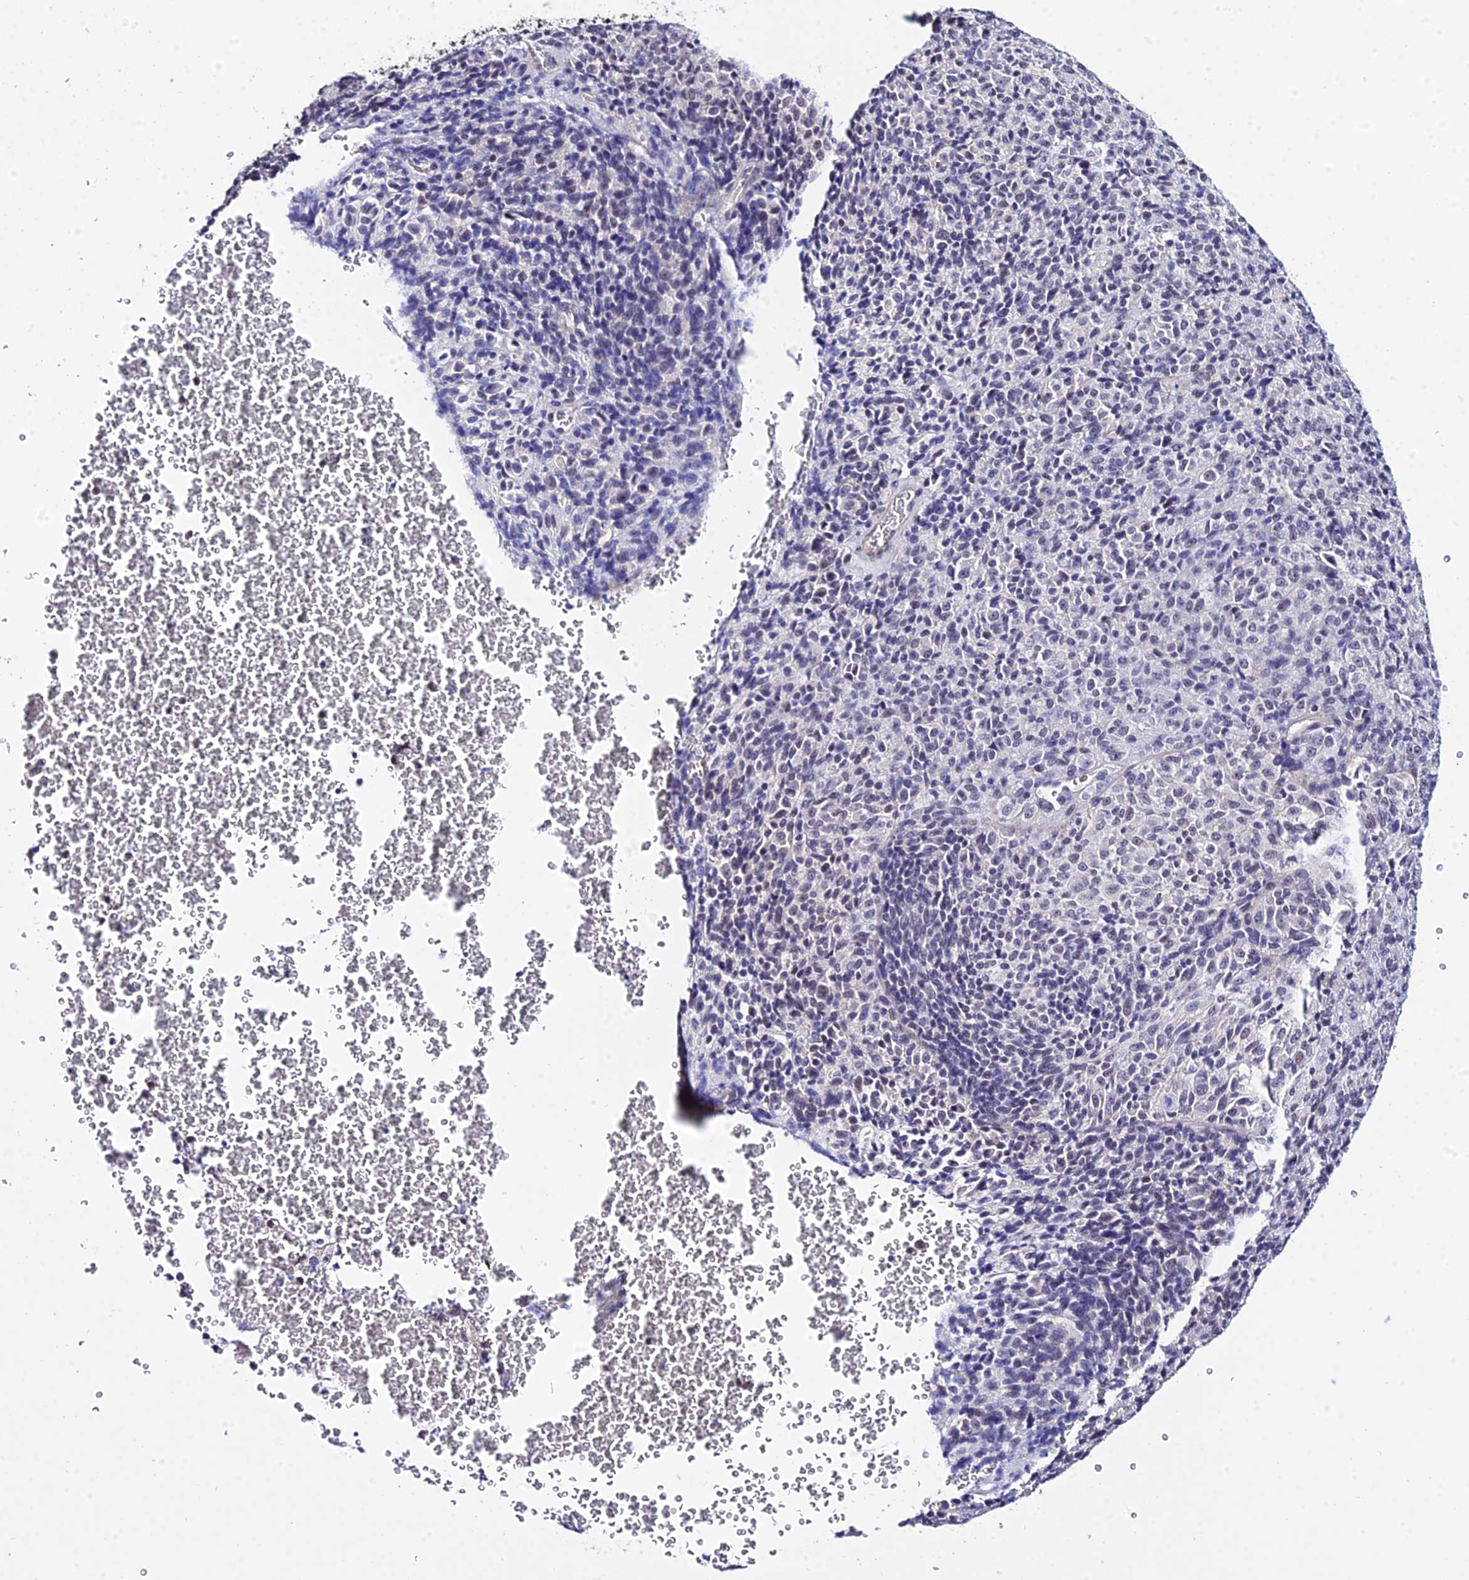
{"staining": {"intensity": "negative", "quantity": "none", "location": "none"}, "tissue": "melanoma", "cell_type": "Tumor cells", "image_type": "cancer", "snomed": [{"axis": "morphology", "description": "Malignant melanoma, Metastatic site"}, {"axis": "topography", "description": "Brain"}], "caption": "There is no significant positivity in tumor cells of melanoma. (DAB (3,3'-diaminobenzidine) immunohistochemistry (IHC) visualized using brightfield microscopy, high magnification).", "gene": "ZNF628", "patient": {"sex": "female", "age": 56}}